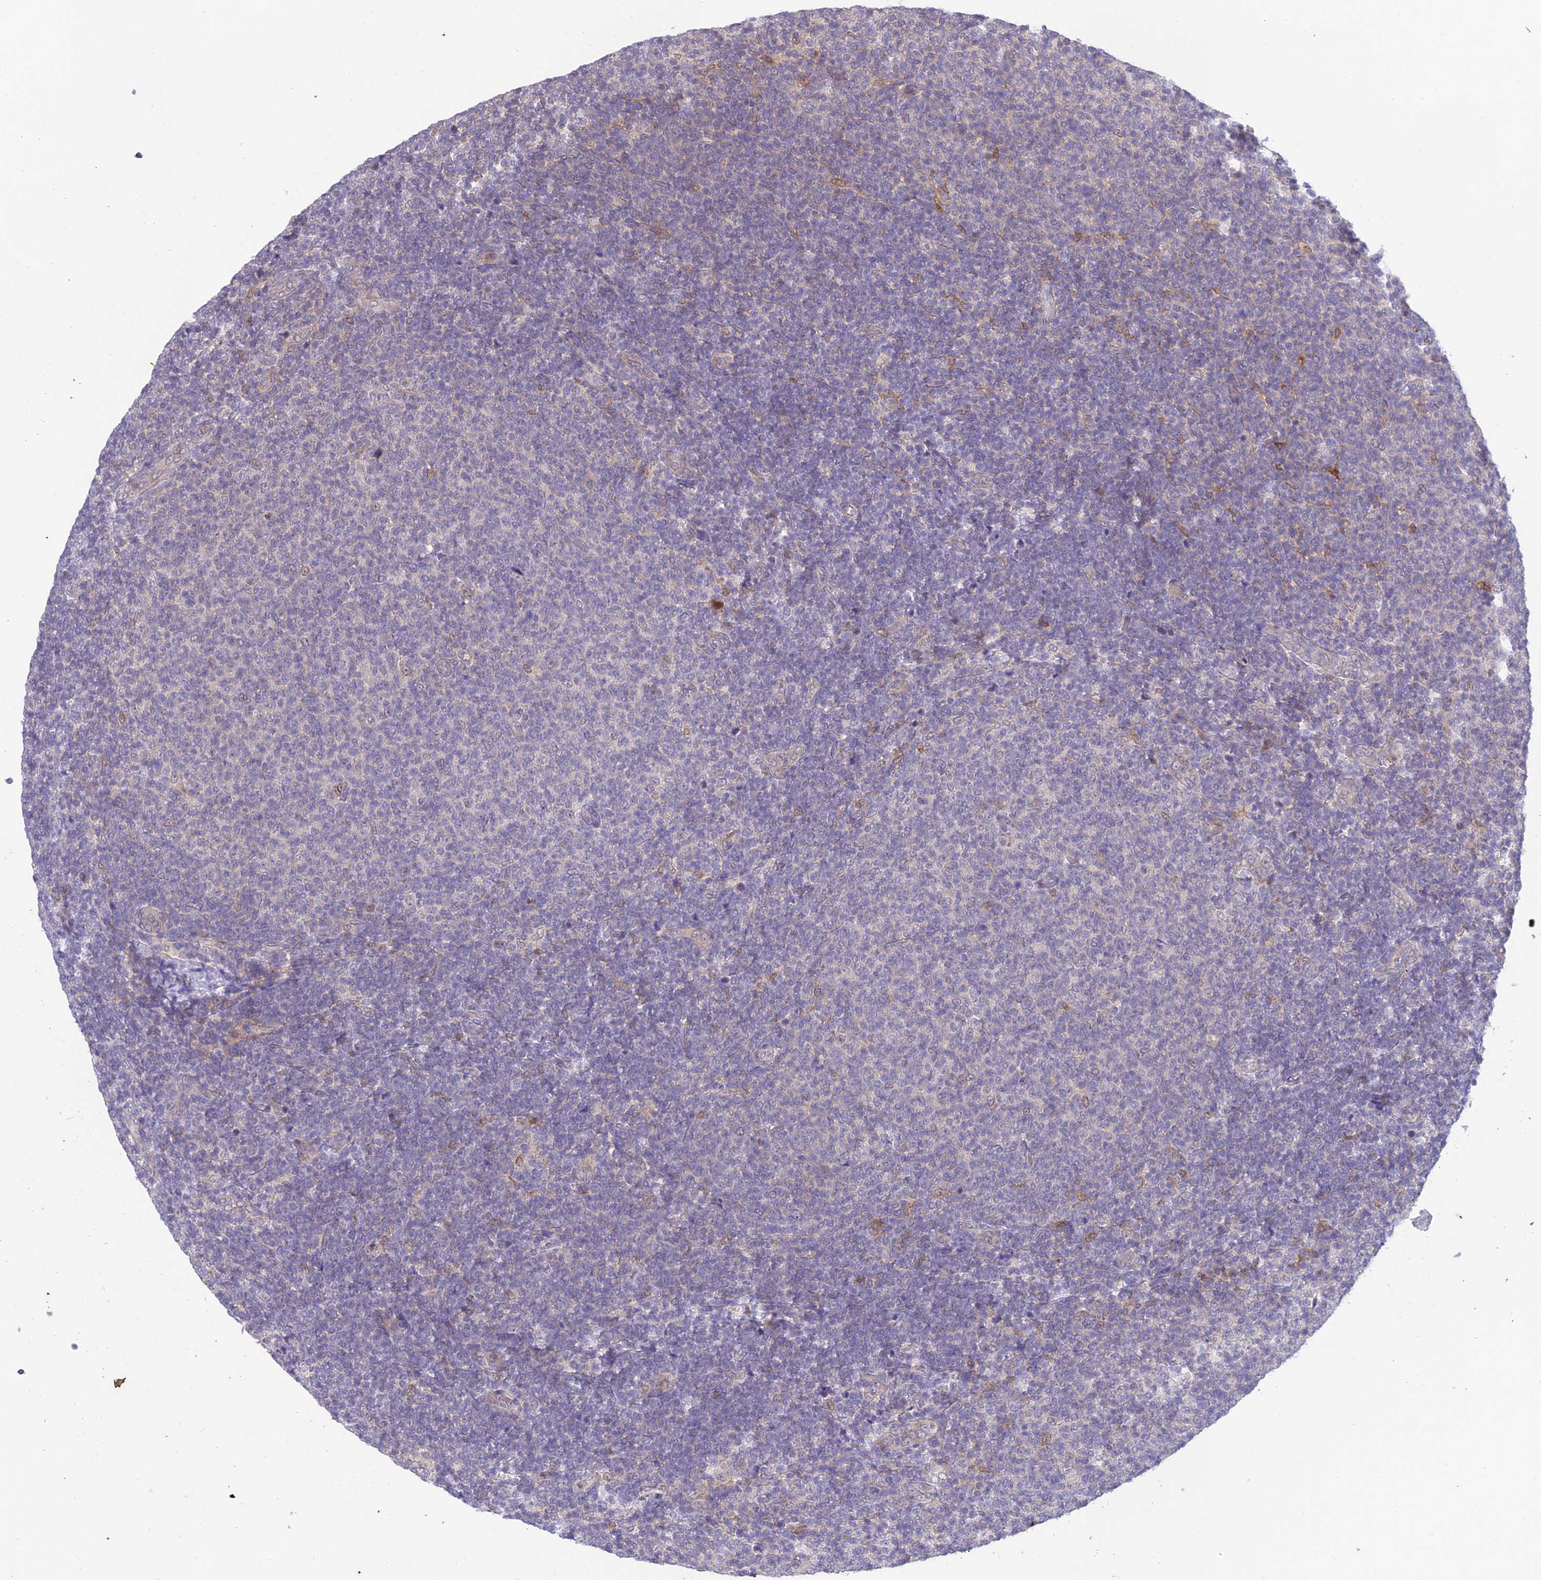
{"staining": {"intensity": "negative", "quantity": "none", "location": "none"}, "tissue": "lymphoma", "cell_type": "Tumor cells", "image_type": "cancer", "snomed": [{"axis": "morphology", "description": "Malignant lymphoma, non-Hodgkin's type, Low grade"}, {"axis": "topography", "description": "Lymph node"}], "caption": "This is an IHC histopathology image of lymphoma. There is no staining in tumor cells.", "gene": "BMT2", "patient": {"sex": "male", "age": 66}}